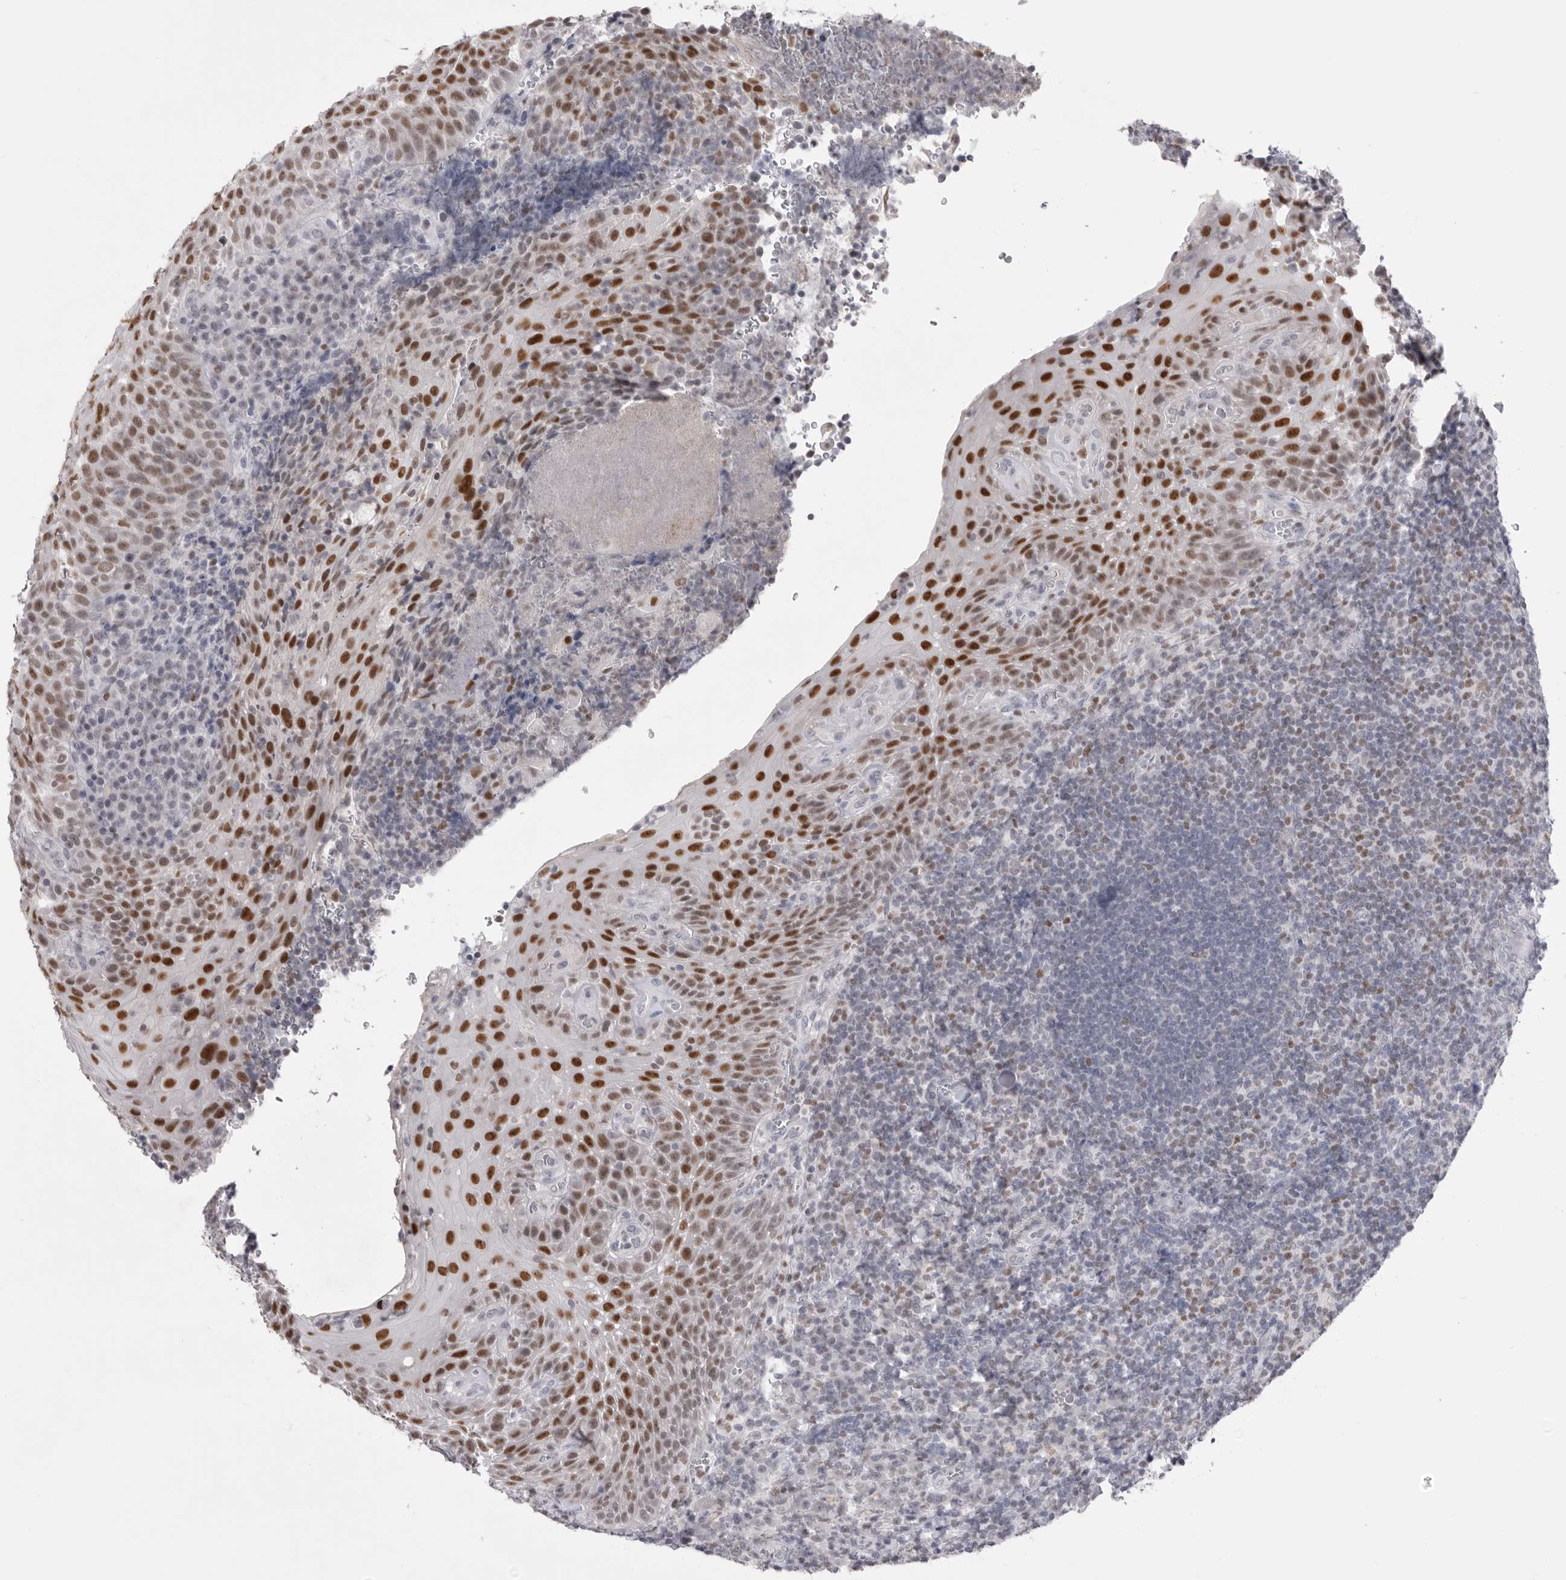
{"staining": {"intensity": "negative", "quantity": "none", "location": "none"}, "tissue": "tonsil", "cell_type": "Germinal center cells", "image_type": "normal", "snomed": [{"axis": "morphology", "description": "Normal tissue, NOS"}, {"axis": "topography", "description": "Tonsil"}], "caption": "IHC photomicrograph of benign tonsil: human tonsil stained with DAB (3,3'-diaminobenzidine) shows no significant protein expression in germinal center cells. Brightfield microscopy of immunohistochemistry stained with DAB (3,3'-diaminobenzidine) (brown) and hematoxylin (blue), captured at high magnification.", "gene": "ZBTB7B", "patient": {"sex": "male", "age": 37}}